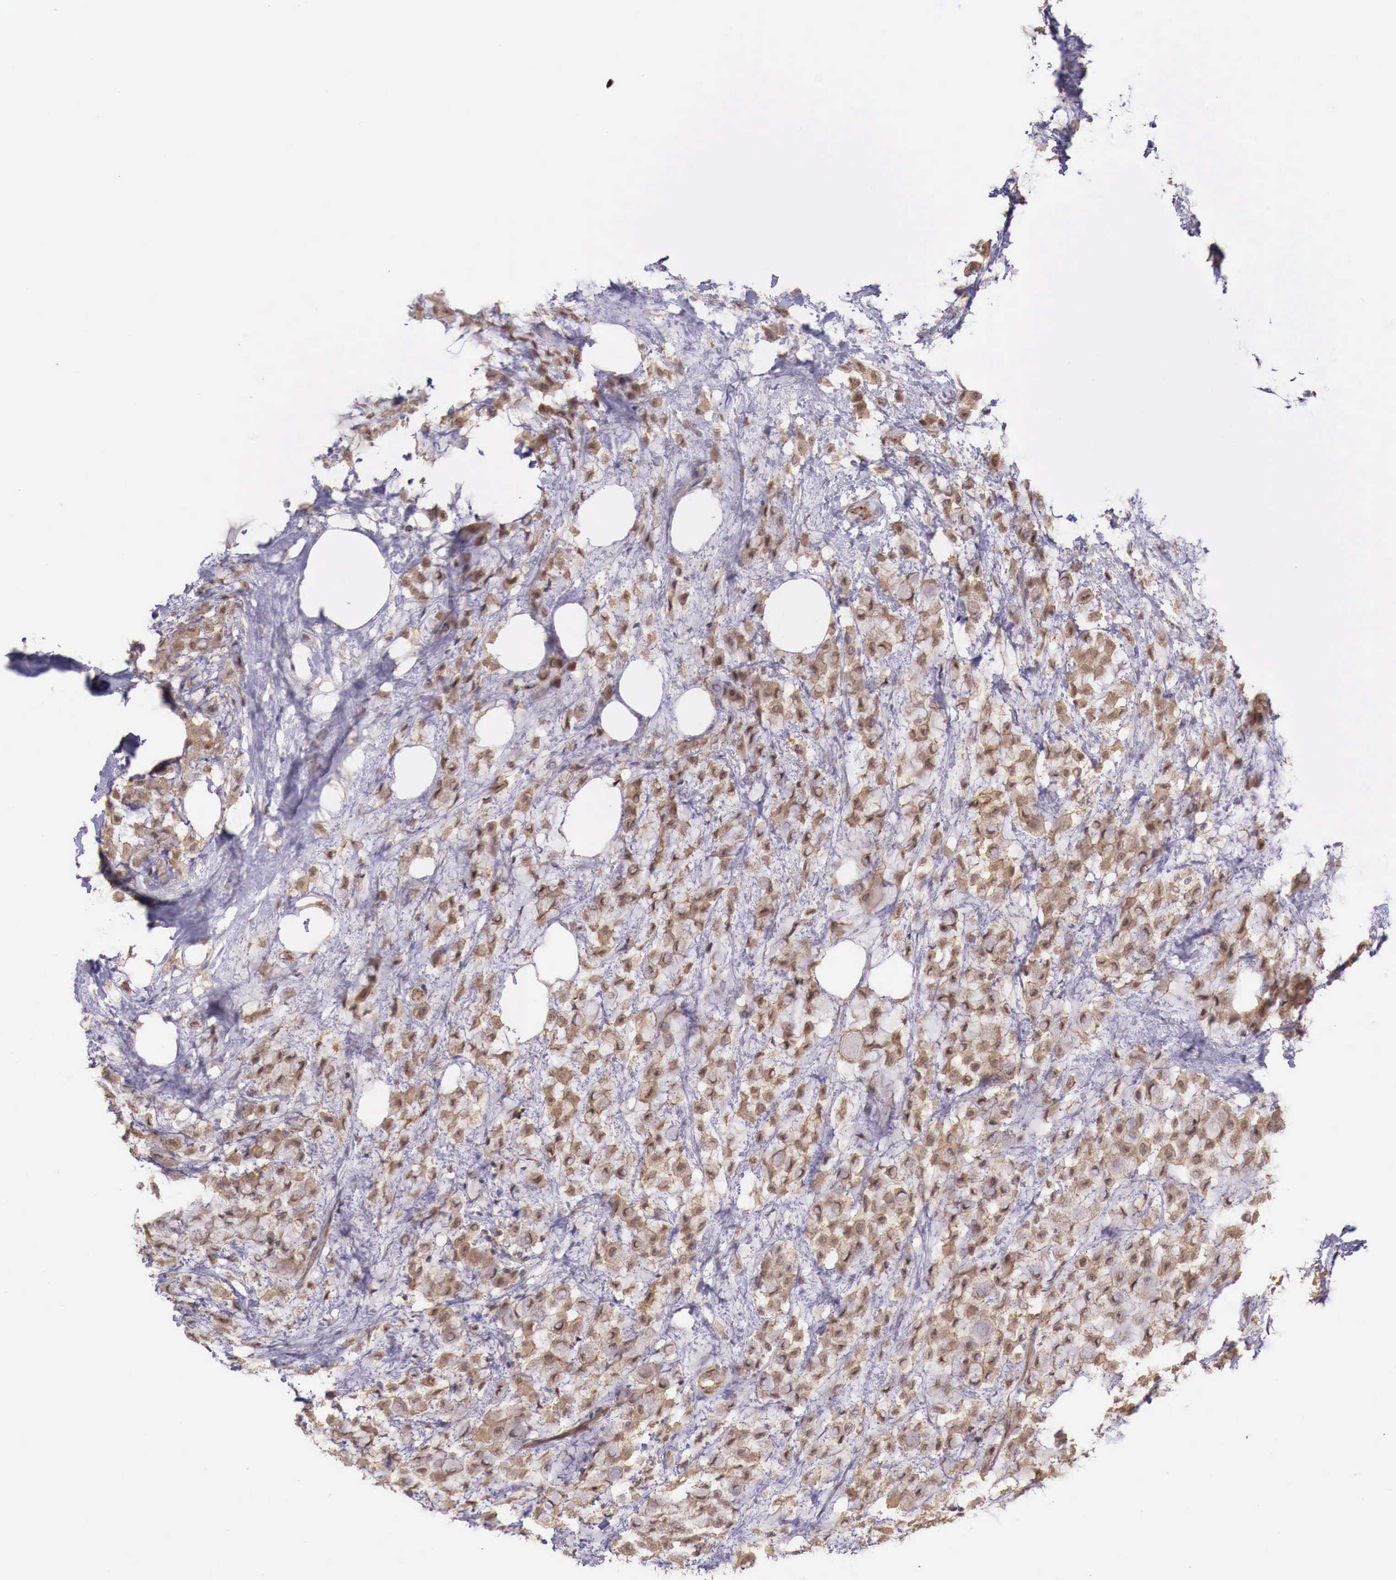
{"staining": {"intensity": "moderate", "quantity": ">75%", "location": "cytoplasmic/membranous"}, "tissue": "breast cancer", "cell_type": "Tumor cells", "image_type": "cancer", "snomed": [{"axis": "morphology", "description": "Lobular carcinoma"}, {"axis": "topography", "description": "Breast"}], "caption": "Immunohistochemistry (IHC) histopathology image of breast lobular carcinoma stained for a protein (brown), which exhibits medium levels of moderate cytoplasmic/membranous positivity in approximately >75% of tumor cells.", "gene": "GAB2", "patient": {"sex": "female", "age": 85}}